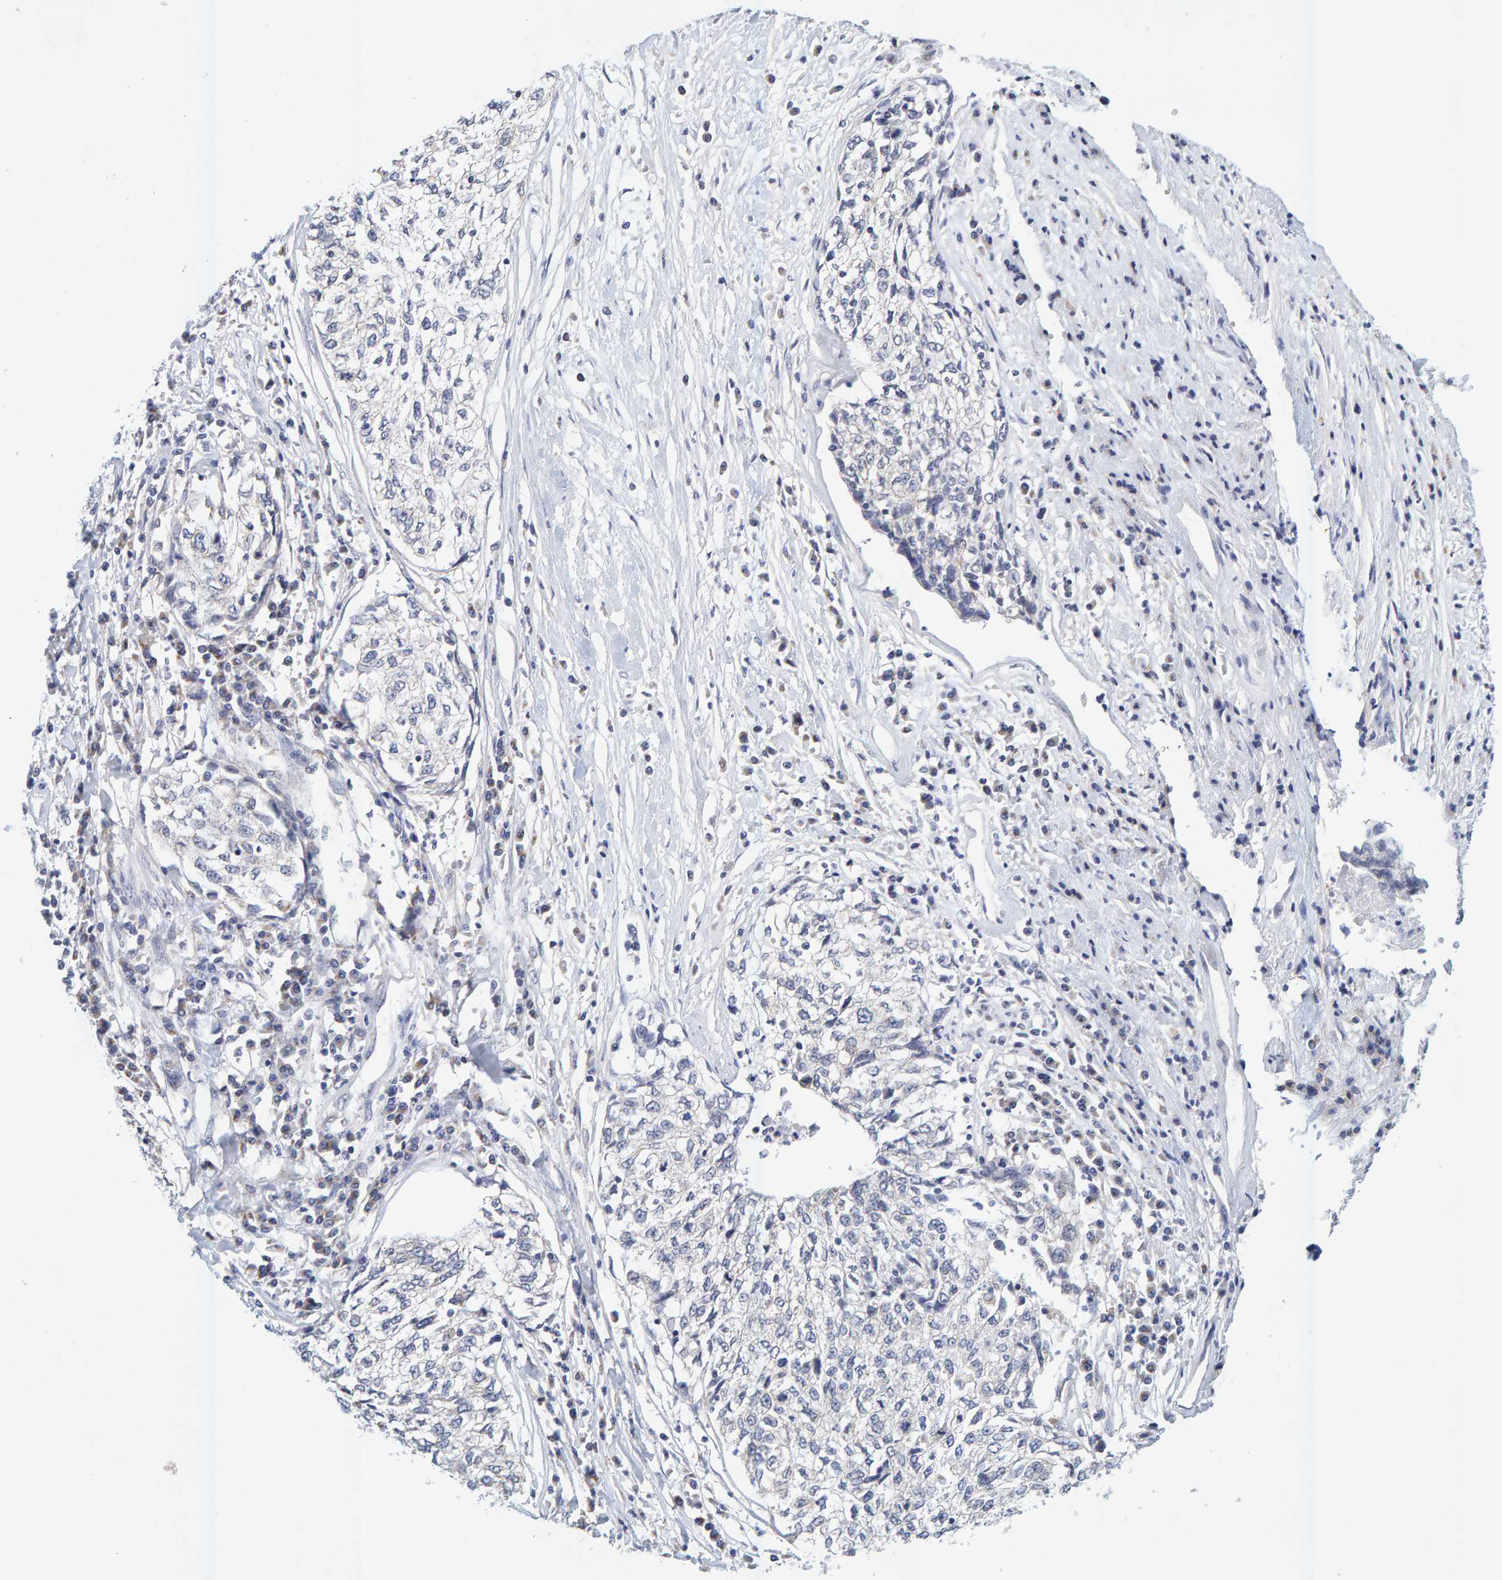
{"staining": {"intensity": "negative", "quantity": "none", "location": "none"}, "tissue": "cervical cancer", "cell_type": "Tumor cells", "image_type": "cancer", "snomed": [{"axis": "morphology", "description": "Squamous cell carcinoma, NOS"}, {"axis": "topography", "description": "Cervix"}], "caption": "Tumor cells show no significant protein positivity in cervical squamous cell carcinoma.", "gene": "SGPL1", "patient": {"sex": "female", "age": 57}}